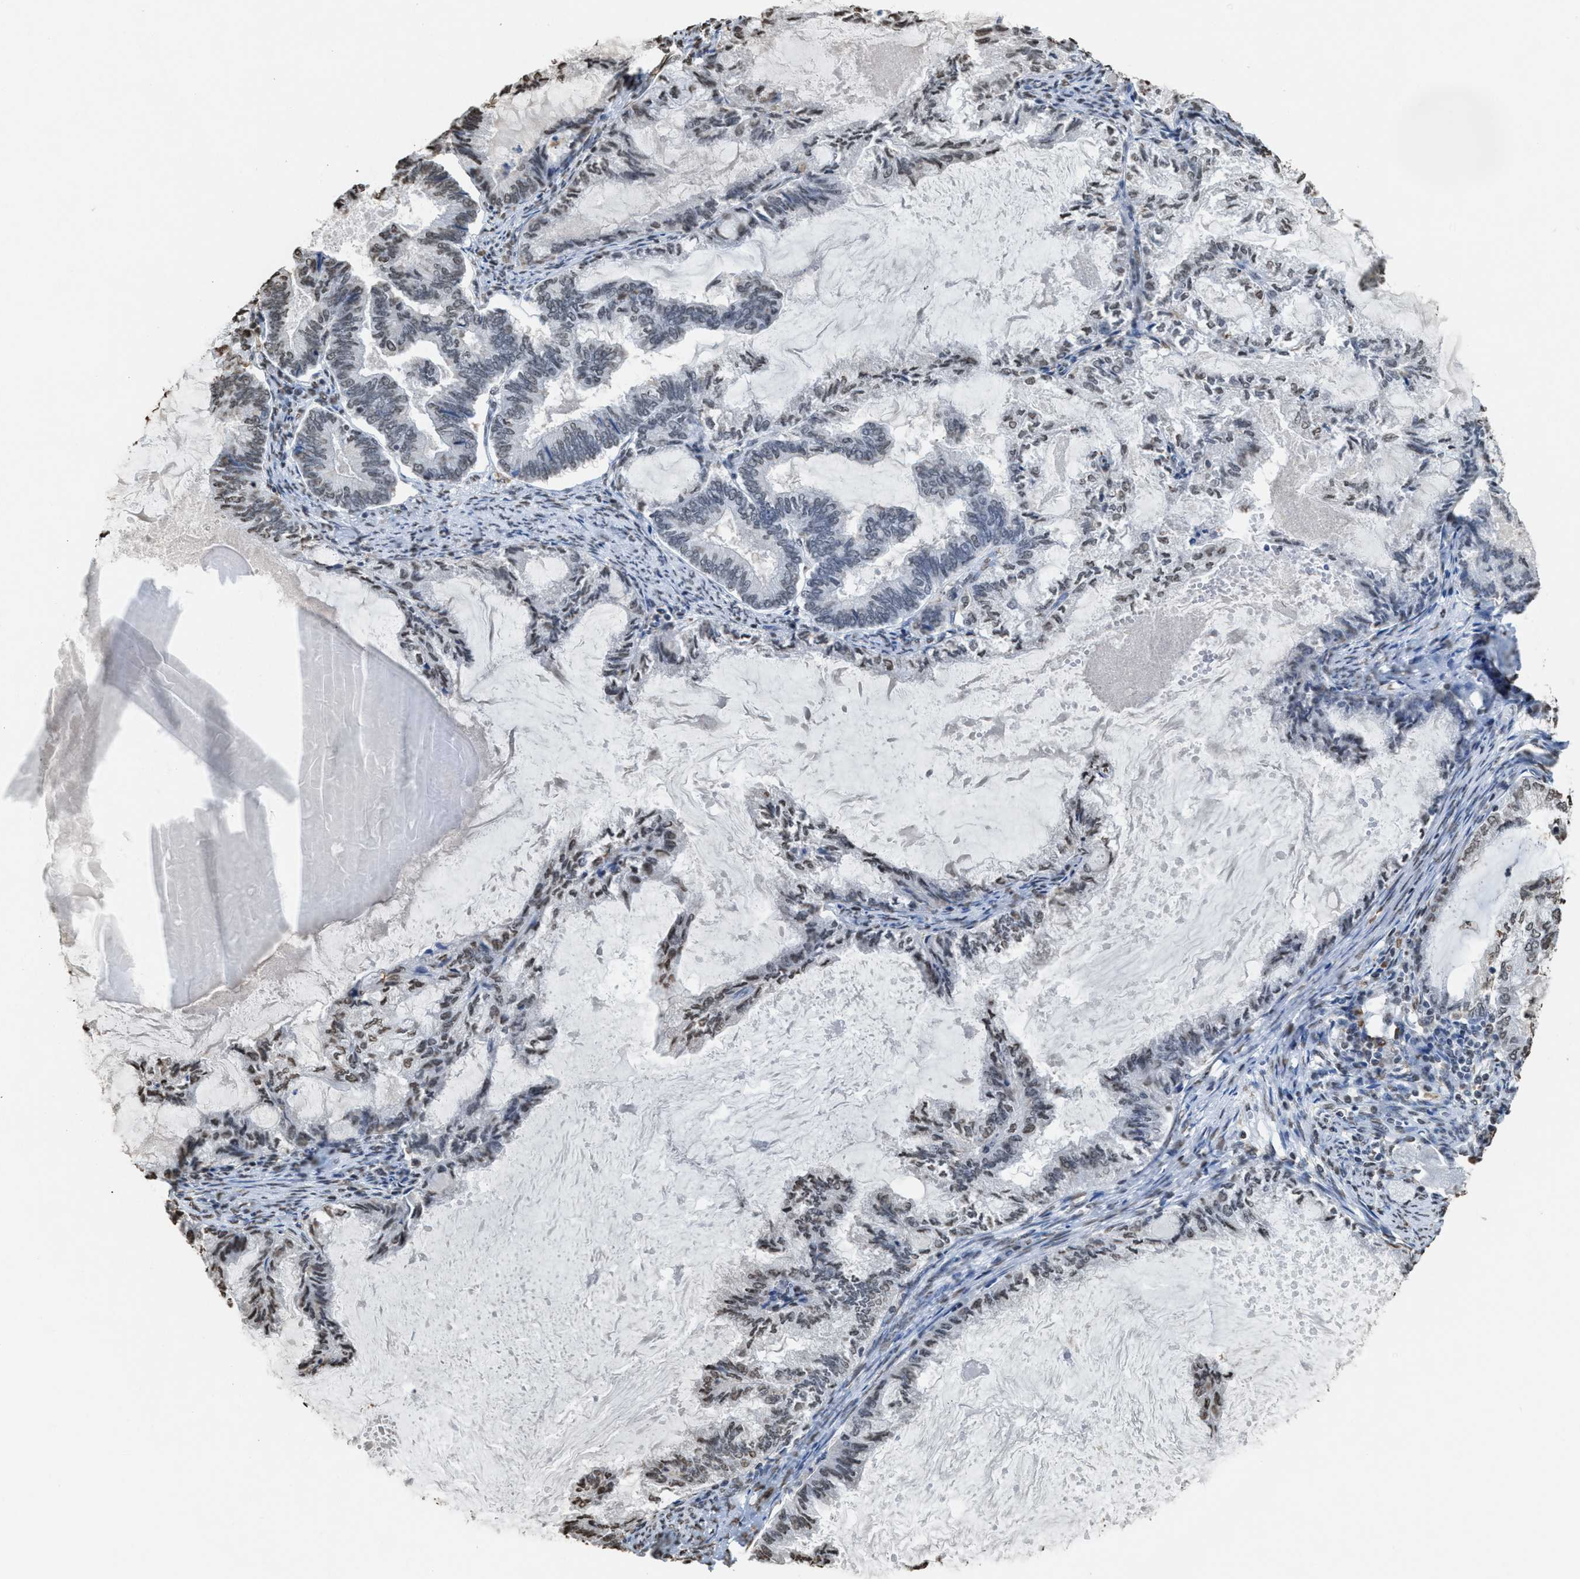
{"staining": {"intensity": "weak", "quantity": "25%-75%", "location": "nuclear"}, "tissue": "endometrial cancer", "cell_type": "Tumor cells", "image_type": "cancer", "snomed": [{"axis": "morphology", "description": "Adenocarcinoma, NOS"}, {"axis": "topography", "description": "Endometrium"}], "caption": "A micrograph of endometrial adenocarcinoma stained for a protein displays weak nuclear brown staining in tumor cells. The staining was performed using DAB to visualize the protein expression in brown, while the nuclei were stained in blue with hematoxylin (Magnification: 20x).", "gene": "NUP88", "patient": {"sex": "female", "age": 86}}